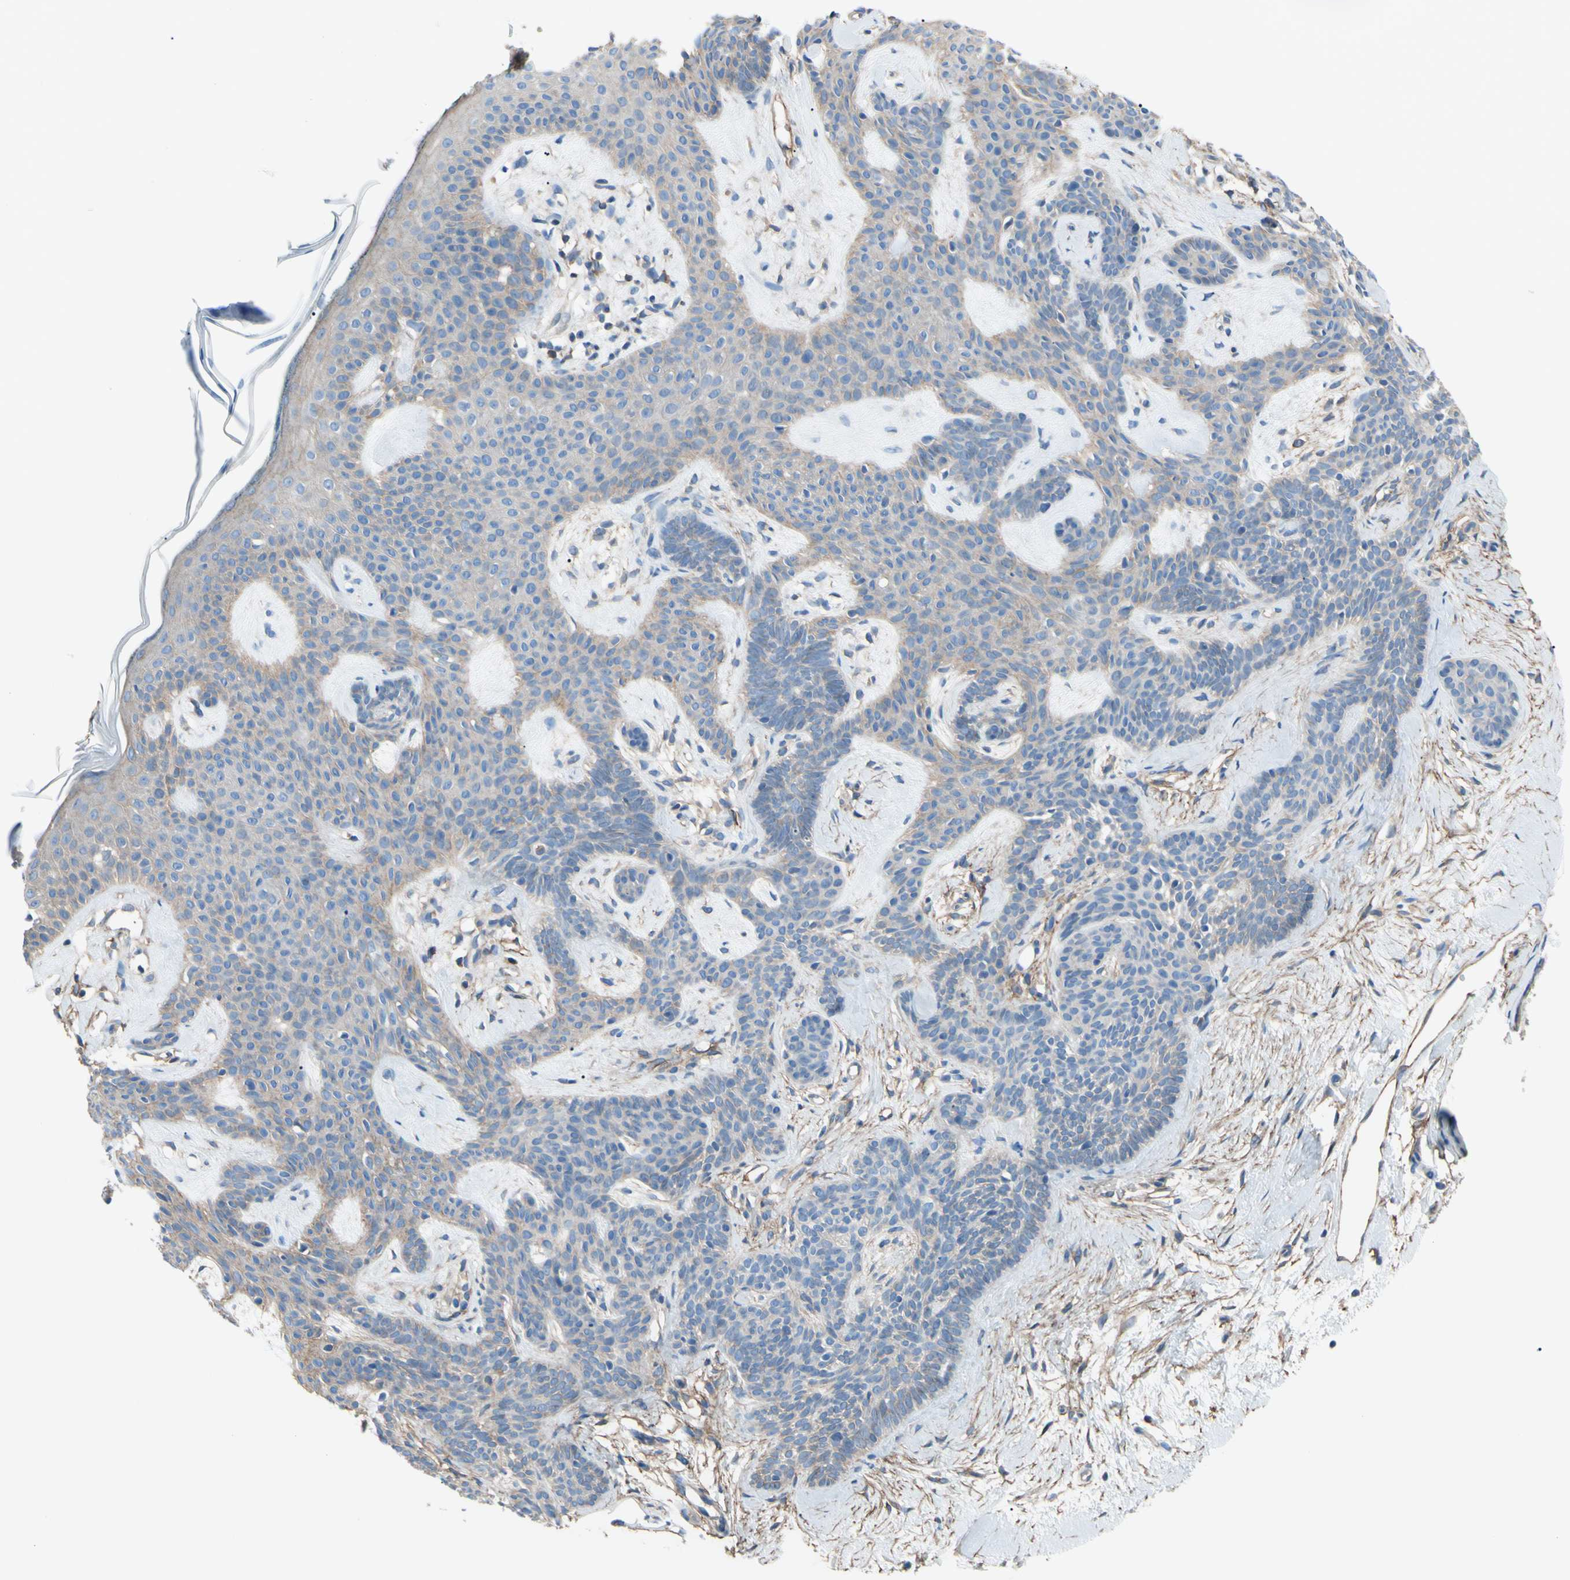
{"staining": {"intensity": "negative", "quantity": "none", "location": "none"}, "tissue": "skin cancer", "cell_type": "Tumor cells", "image_type": "cancer", "snomed": [{"axis": "morphology", "description": "Developmental malformation"}, {"axis": "morphology", "description": "Basal cell carcinoma"}, {"axis": "topography", "description": "Skin"}], "caption": "The image displays no significant positivity in tumor cells of skin cancer (basal cell carcinoma).", "gene": "ADD1", "patient": {"sex": "female", "age": 62}}